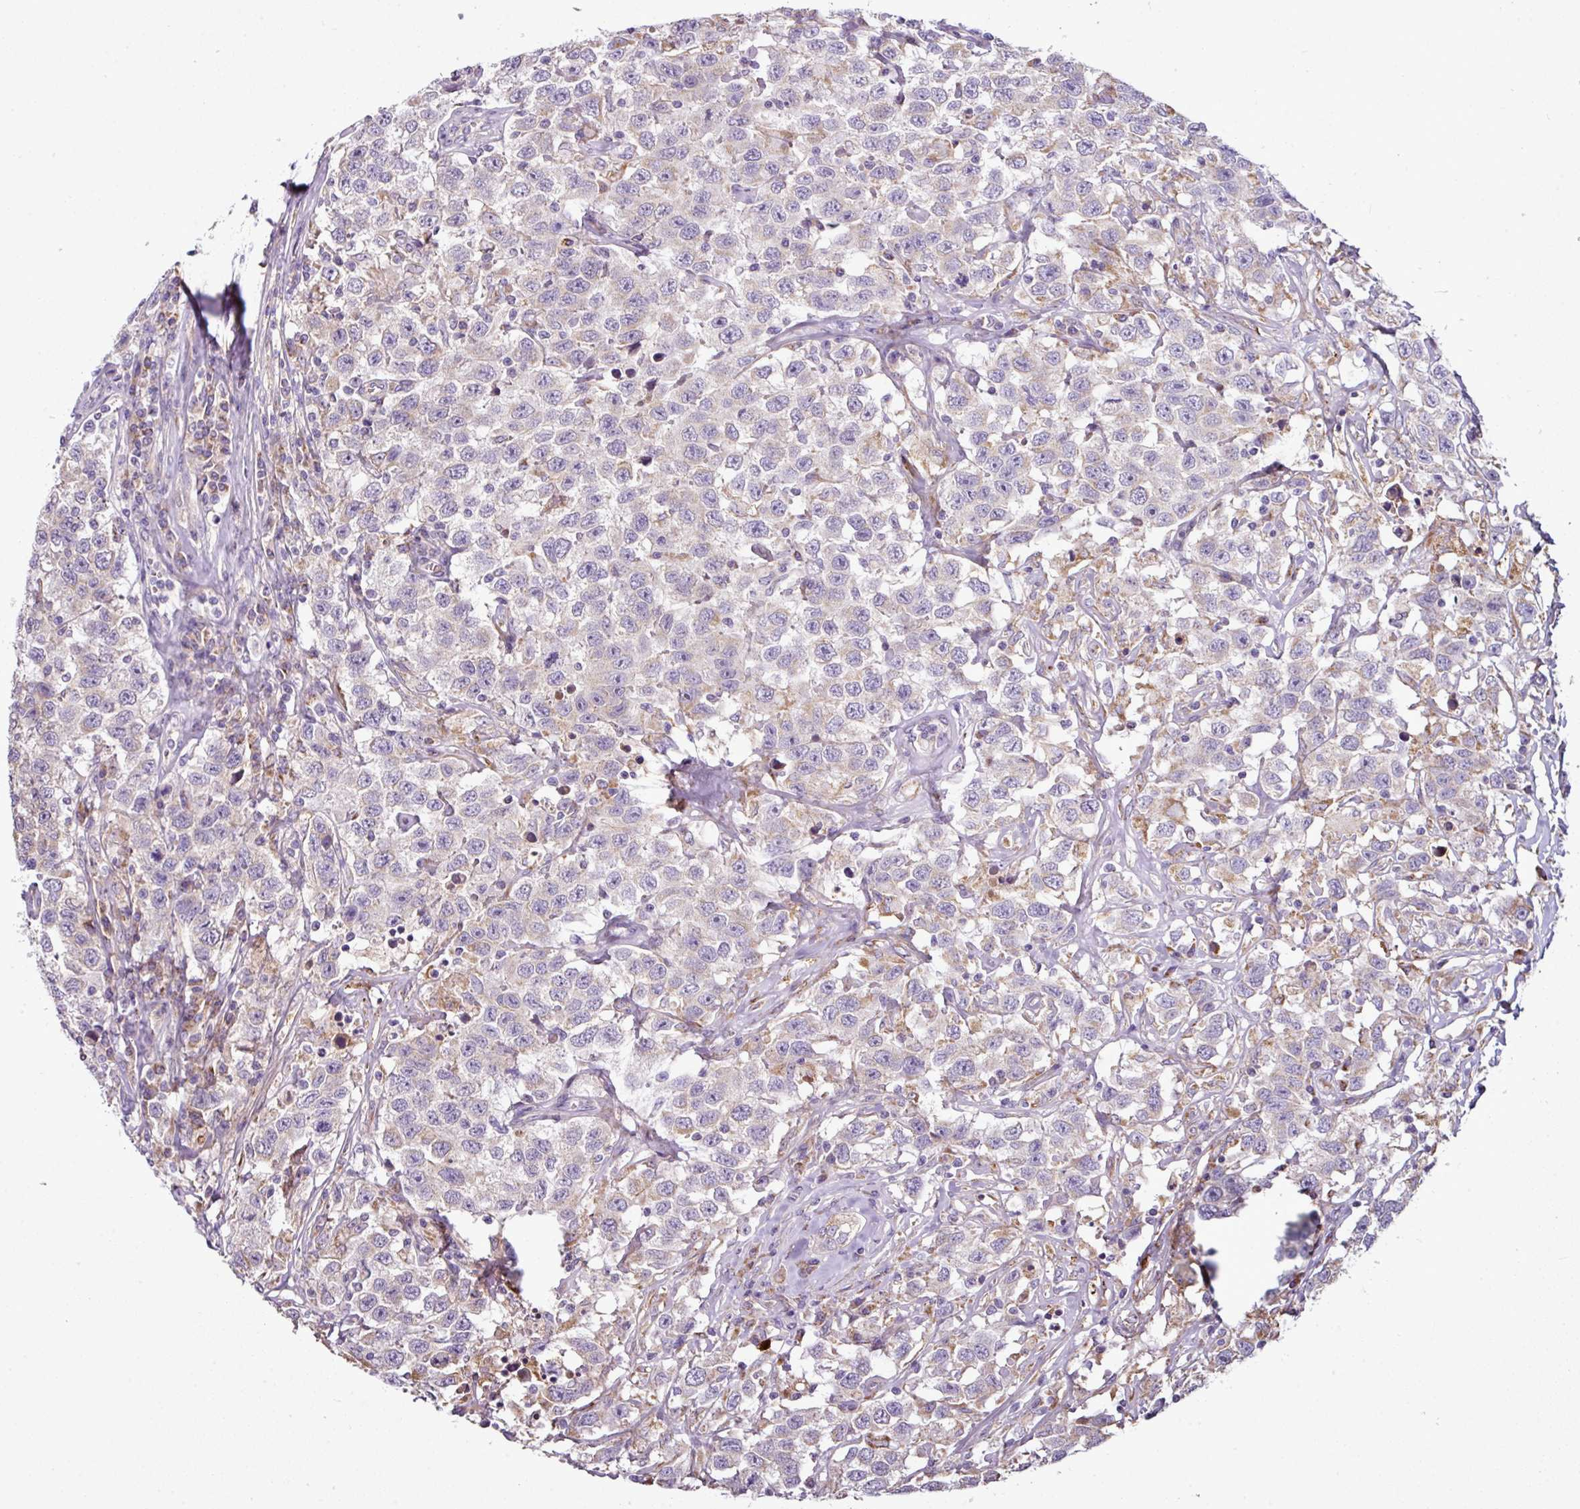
{"staining": {"intensity": "negative", "quantity": "none", "location": "none"}, "tissue": "testis cancer", "cell_type": "Tumor cells", "image_type": "cancer", "snomed": [{"axis": "morphology", "description": "Seminoma, NOS"}, {"axis": "topography", "description": "Testis"}], "caption": "A high-resolution micrograph shows IHC staining of testis cancer (seminoma), which shows no significant positivity in tumor cells.", "gene": "GAN", "patient": {"sex": "male", "age": 41}}